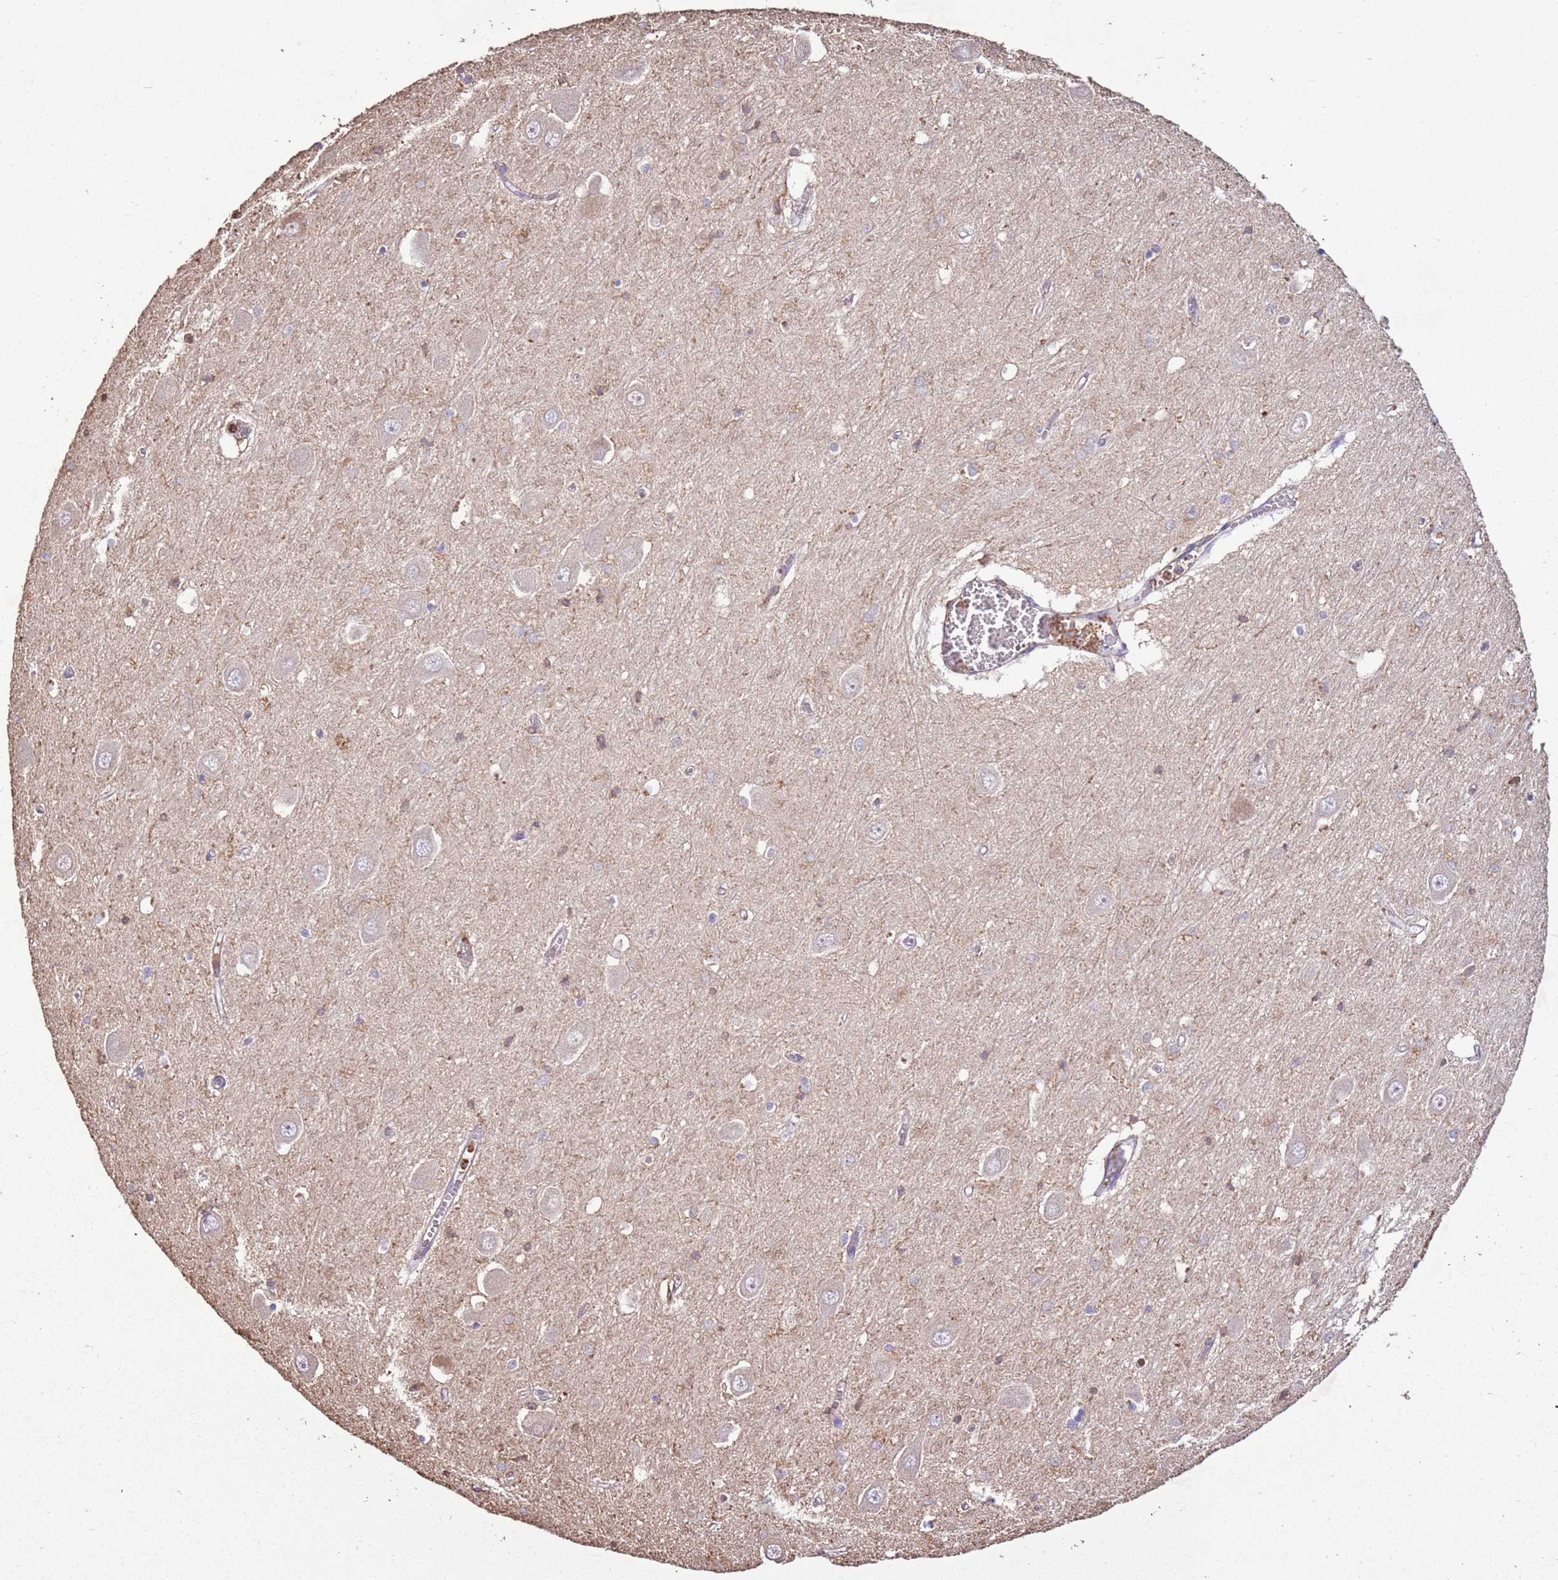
{"staining": {"intensity": "moderate", "quantity": "<25%", "location": "cytoplasmic/membranous,nuclear"}, "tissue": "hippocampus", "cell_type": "Glial cells", "image_type": "normal", "snomed": [{"axis": "morphology", "description": "Normal tissue, NOS"}, {"axis": "topography", "description": "Hippocampus"}], "caption": "A high-resolution micrograph shows immunohistochemistry (IHC) staining of benign hippocampus, which reveals moderate cytoplasmic/membranous,nuclear expression in about <25% of glial cells.", "gene": "ARL10", "patient": {"sex": "male", "age": 70}}